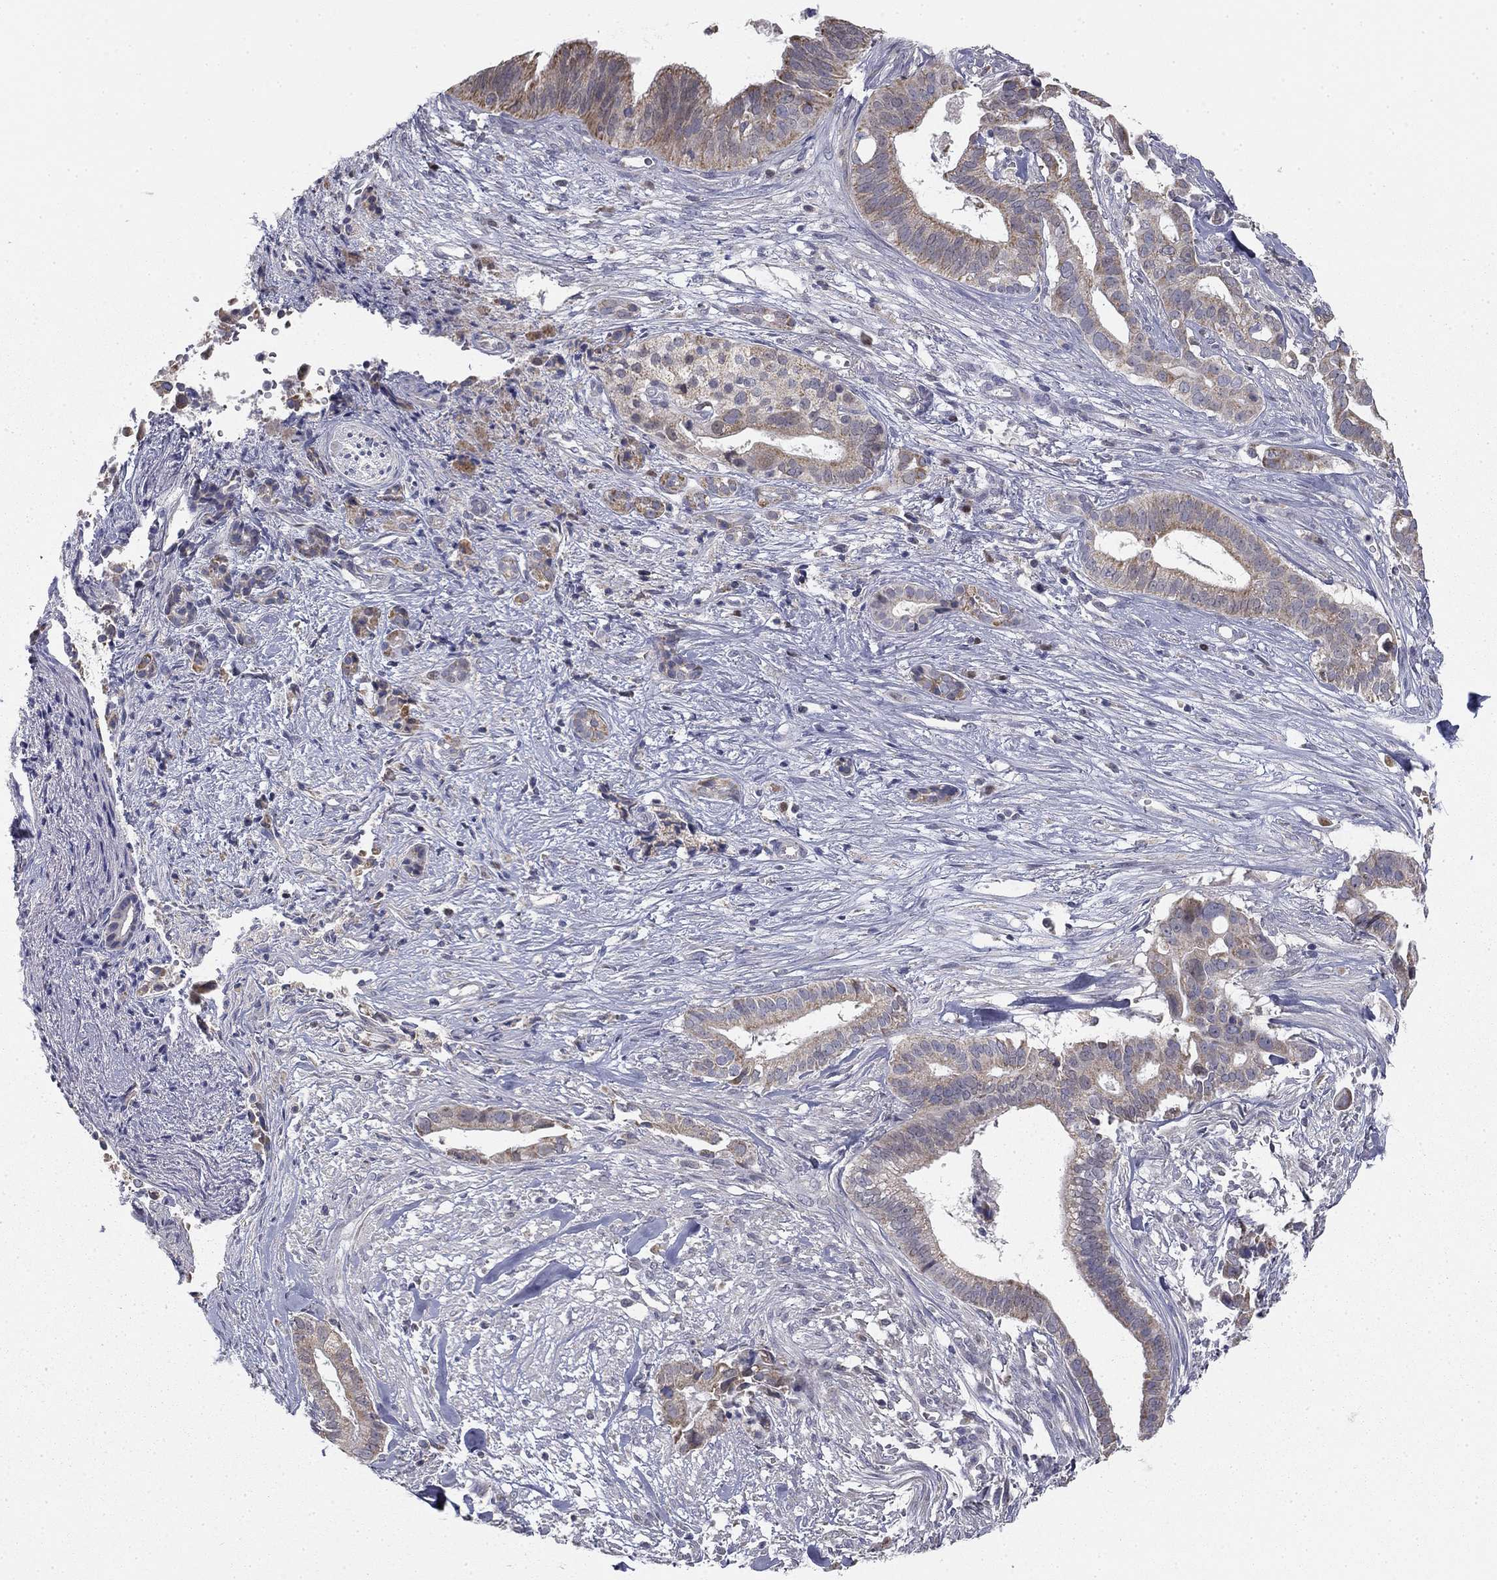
{"staining": {"intensity": "moderate", "quantity": "25%-75%", "location": "cytoplasmic/membranous"}, "tissue": "pancreatic cancer", "cell_type": "Tumor cells", "image_type": "cancer", "snomed": [{"axis": "morphology", "description": "Adenocarcinoma, NOS"}, {"axis": "topography", "description": "Pancreas"}], "caption": "The micrograph exhibits staining of pancreatic adenocarcinoma, revealing moderate cytoplasmic/membranous protein expression (brown color) within tumor cells.", "gene": "SLC2A9", "patient": {"sex": "male", "age": 61}}